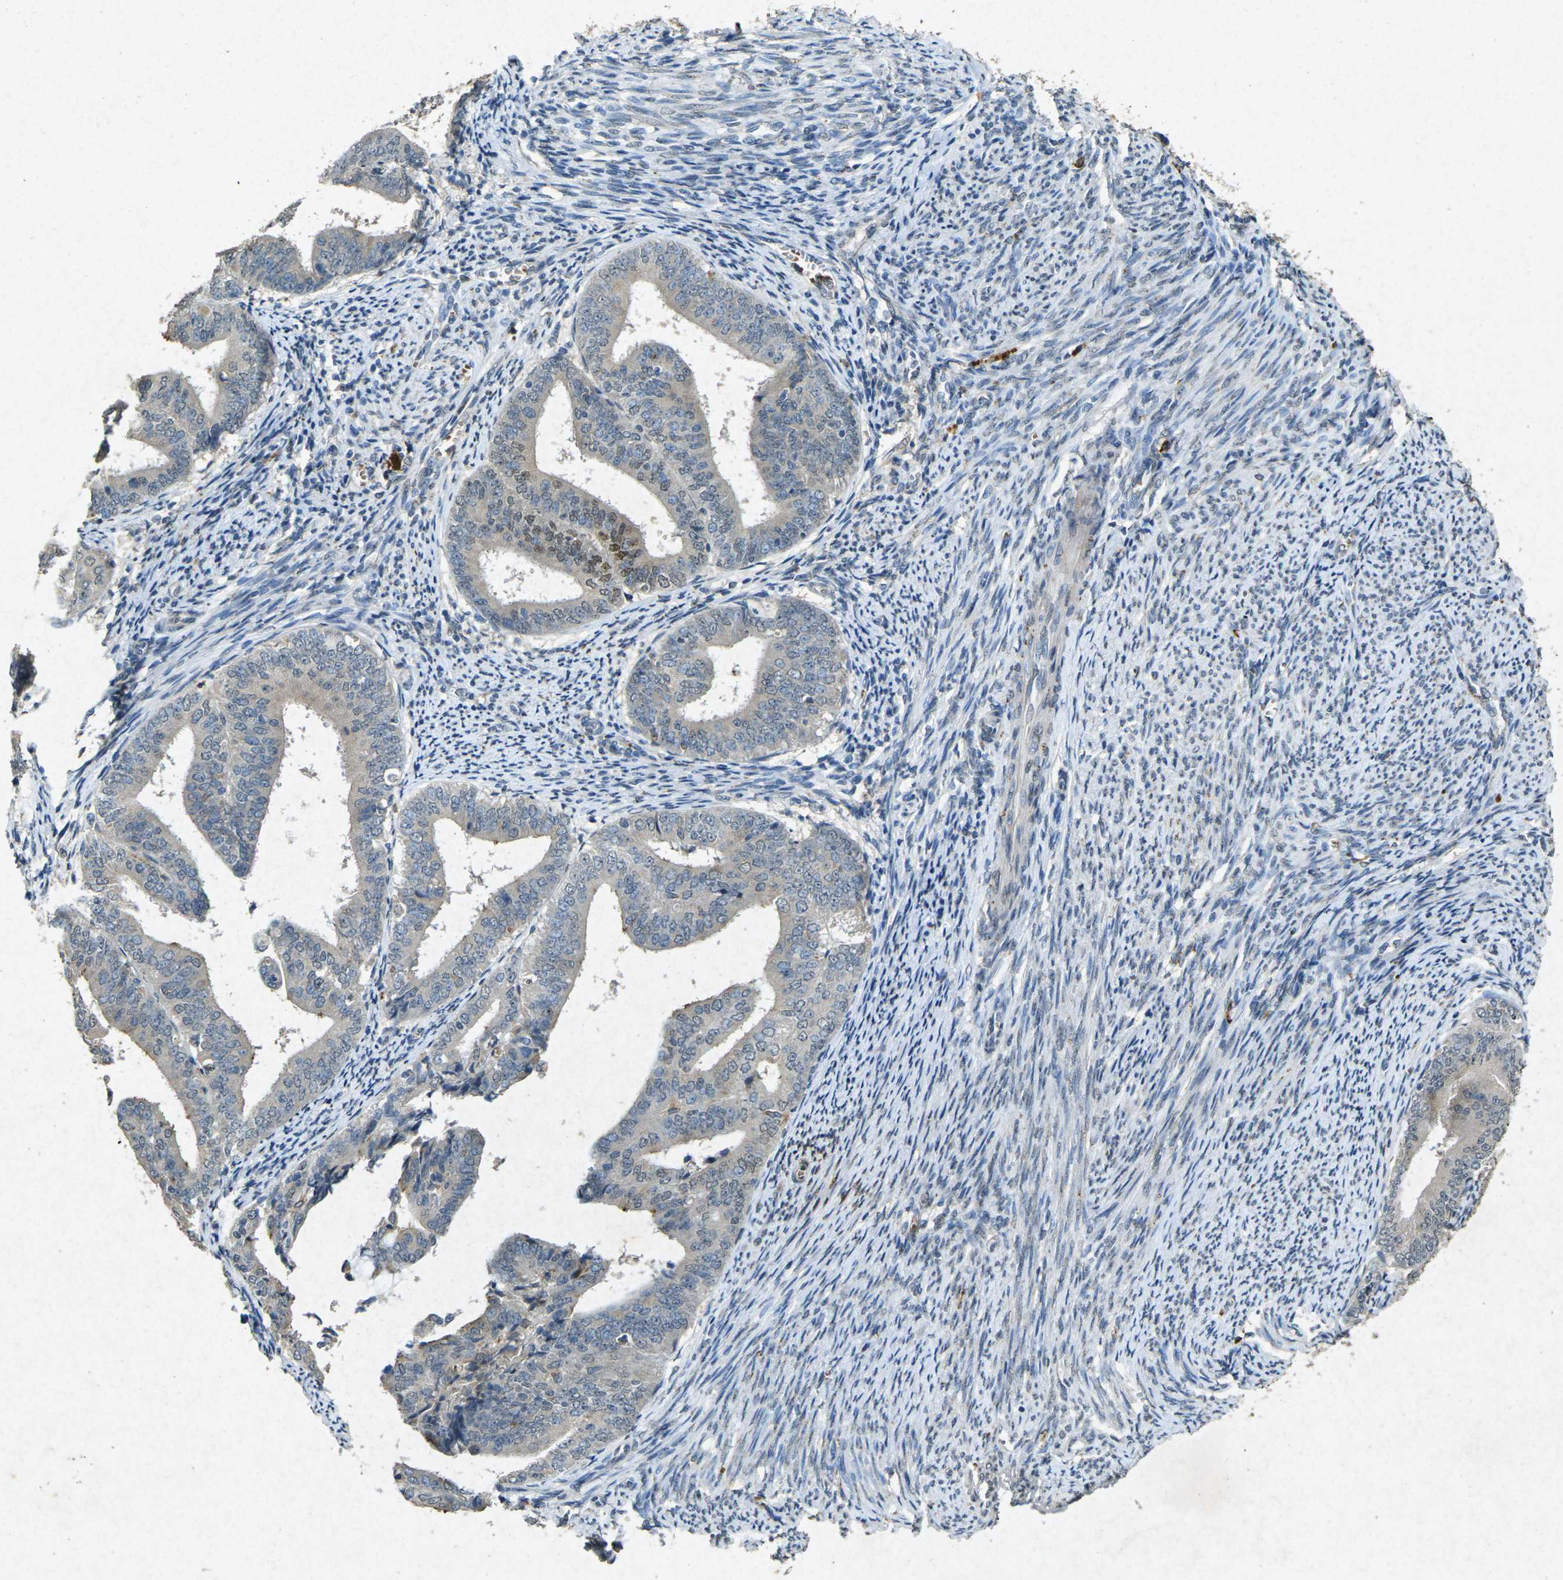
{"staining": {"intensity": "weak", "quantity": ">75%", "location": "cytoplasmic/membranous"}, "tissue": "endometrial cancer", "cell_type": "Tumor cells", "image_type": "cancer", "snomed": [{"axis": "morphology", "description": "Adenocarcinoma, NOS"}, {"axis": "topography", "description": "Endometrium"}], "caption": "Protein staining shows weak cytoplasmic/membranous expression in approximately >75% of tumor cells in endometrial cancer (adenocarcinoma).", "gene": "RGMA", "patient": {"sex": "female", "age": 63}}